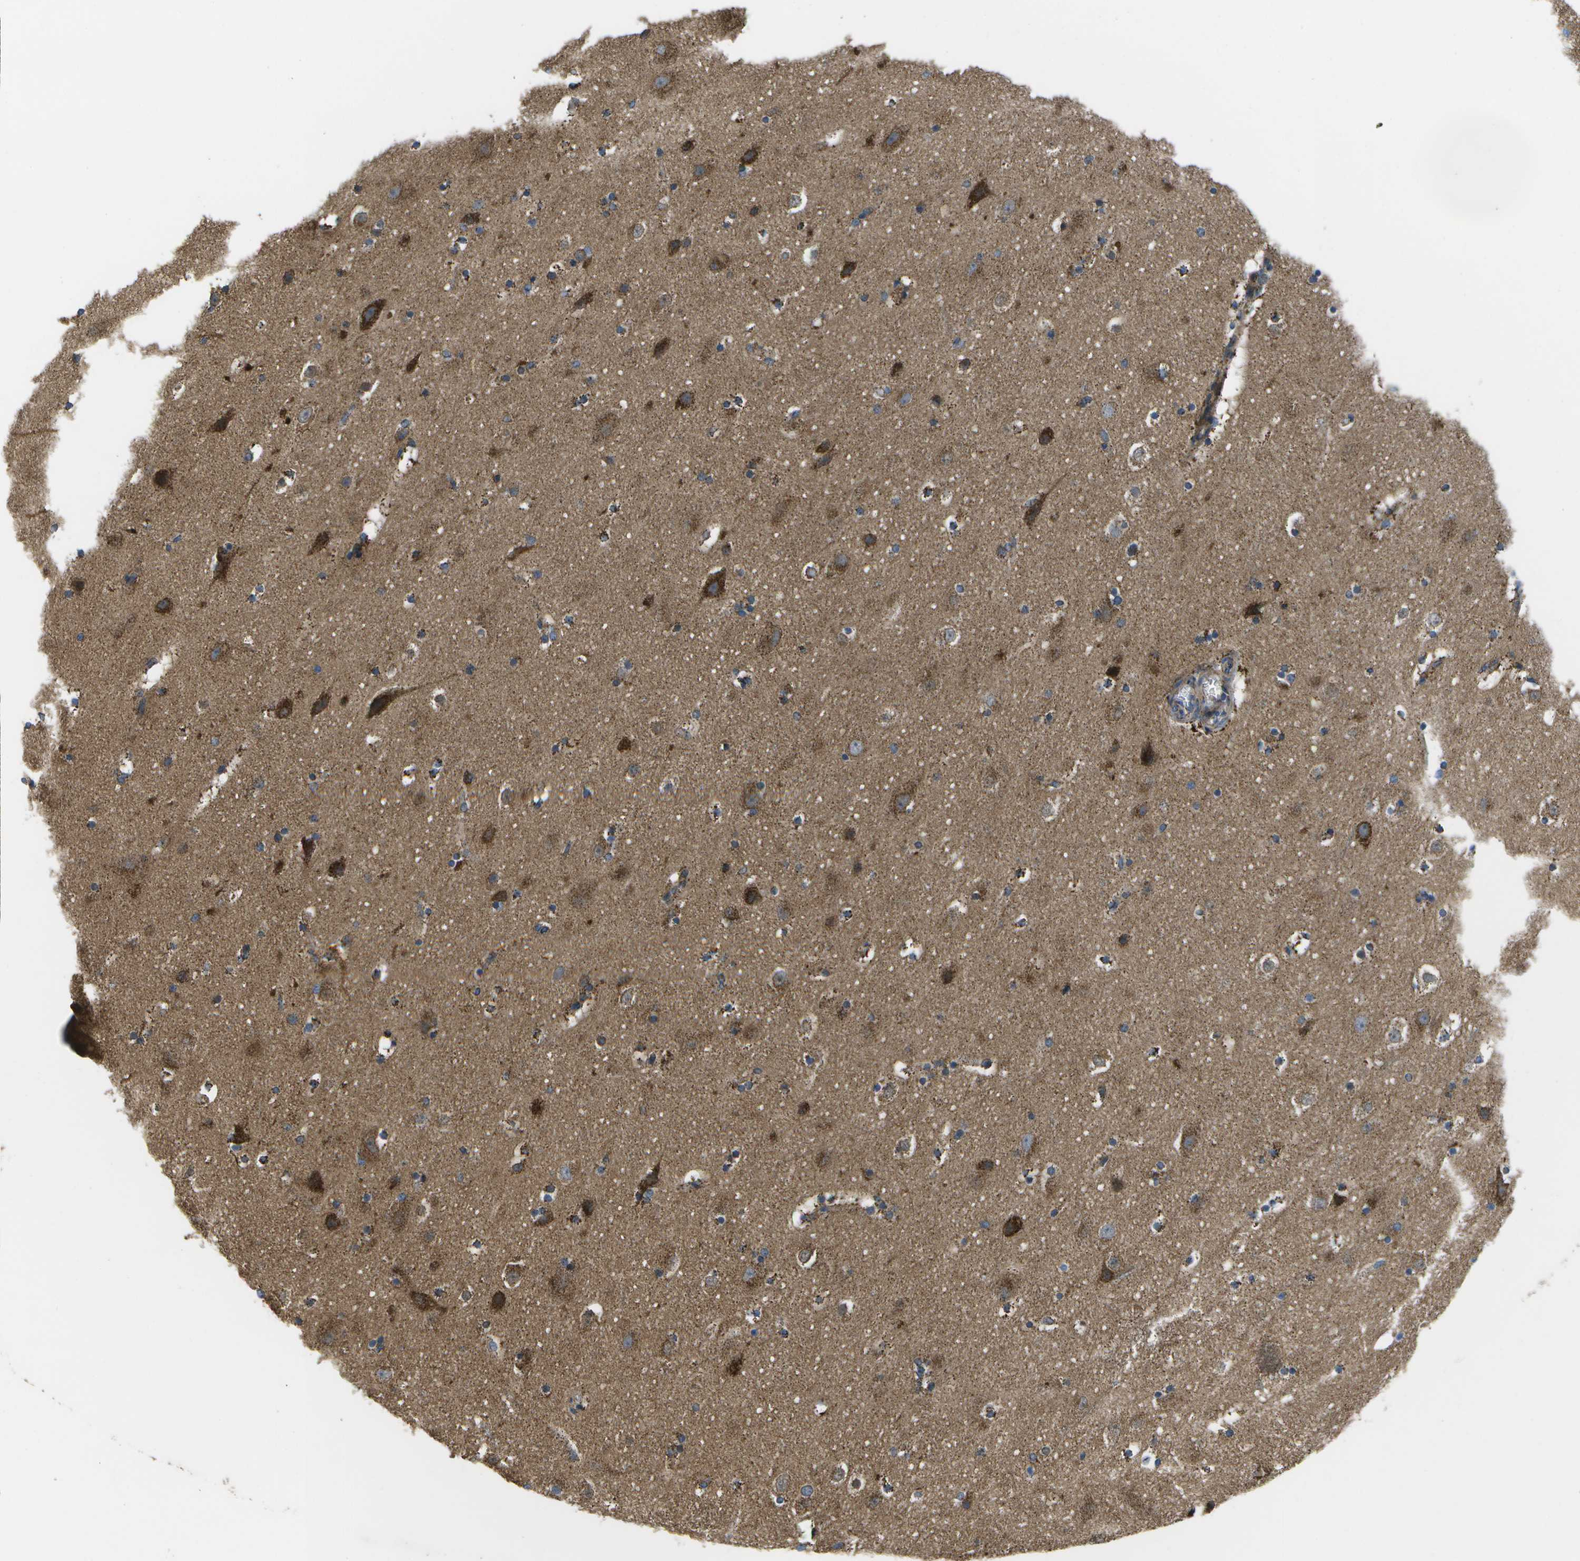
{"staining": {"intensity": "moderate", "quantity": ">75%", "location": "cytoplasmic/membranous"}, "tissue": "cerebral cortex", "cell_type": "Endothelial cells", "image_type": "normal", "snomed": [{"axis": "morphology", "description": "Normal tissue, NOS"}, {"axis": "topography", "description": "Cerebral cortex"}], "caption": "Protein staining demonstrates moderate cytoplasmic/membranous expression in approximately >75% of endothelial cells in unremarkable cerebral cortex. (DAB (3,3'-diaminobenzidine) IHC with brightfield microscopy, high magnification).", "gene": "MVK", "patient": {"sex": "male", "age": 45}}